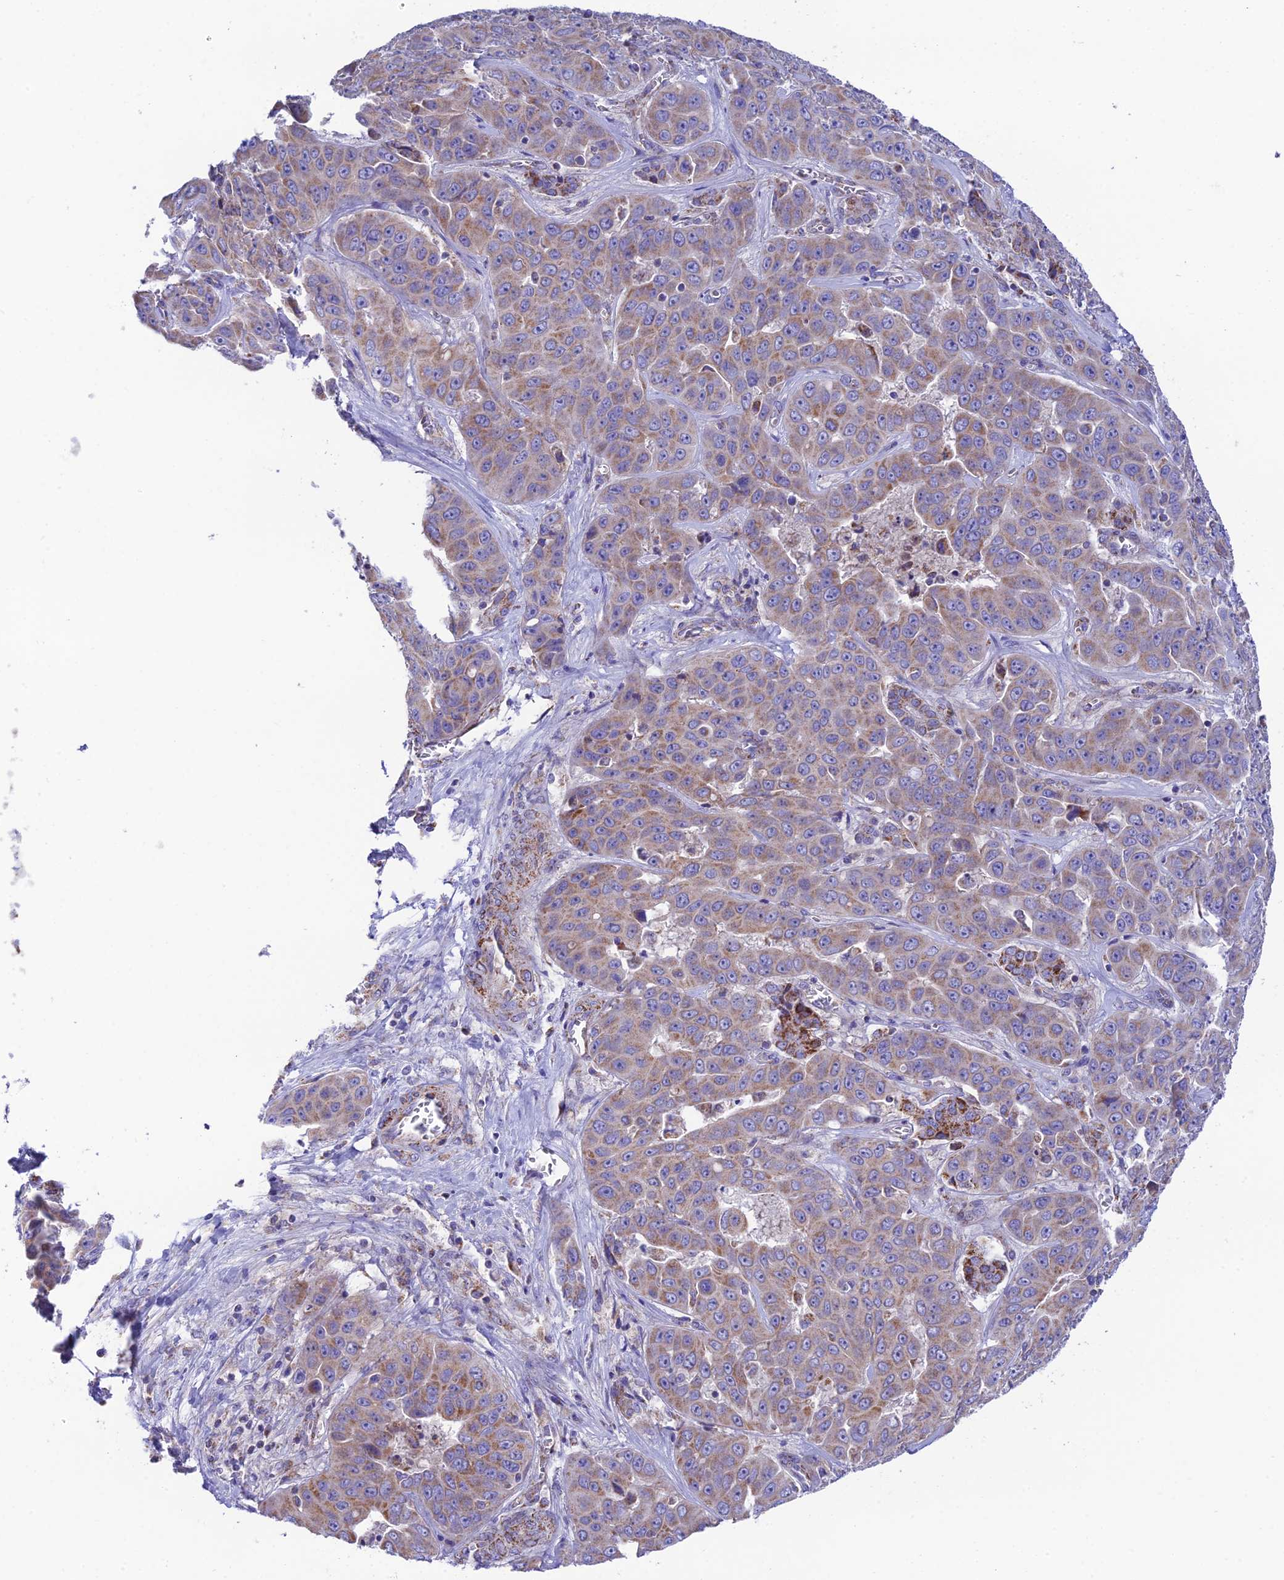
{"staining": {"intensity": "moderate", "quantity": "25%-75%", "location": "cytoplasmic/membranous"}, "tissue": "liver cancer", "cell_type": "Tumor cells", "image_type": "cancer", "snomed": [{"axis": "morphology", "description": "Cholangiocarcinoma"}, {"axis": "topography", "description": "Liver"}], "caption": "DAB immunohistochemical staining of human liver cholangiocarcinoma demonstrates moderate cytoplasmic/membranous protein expression in approximately 25%-75% of tumor cells. (IHC, brightfield microscopy, high magnification).", "gene": "HSDL2", "patient": {"sex": "female", "age": 52}}